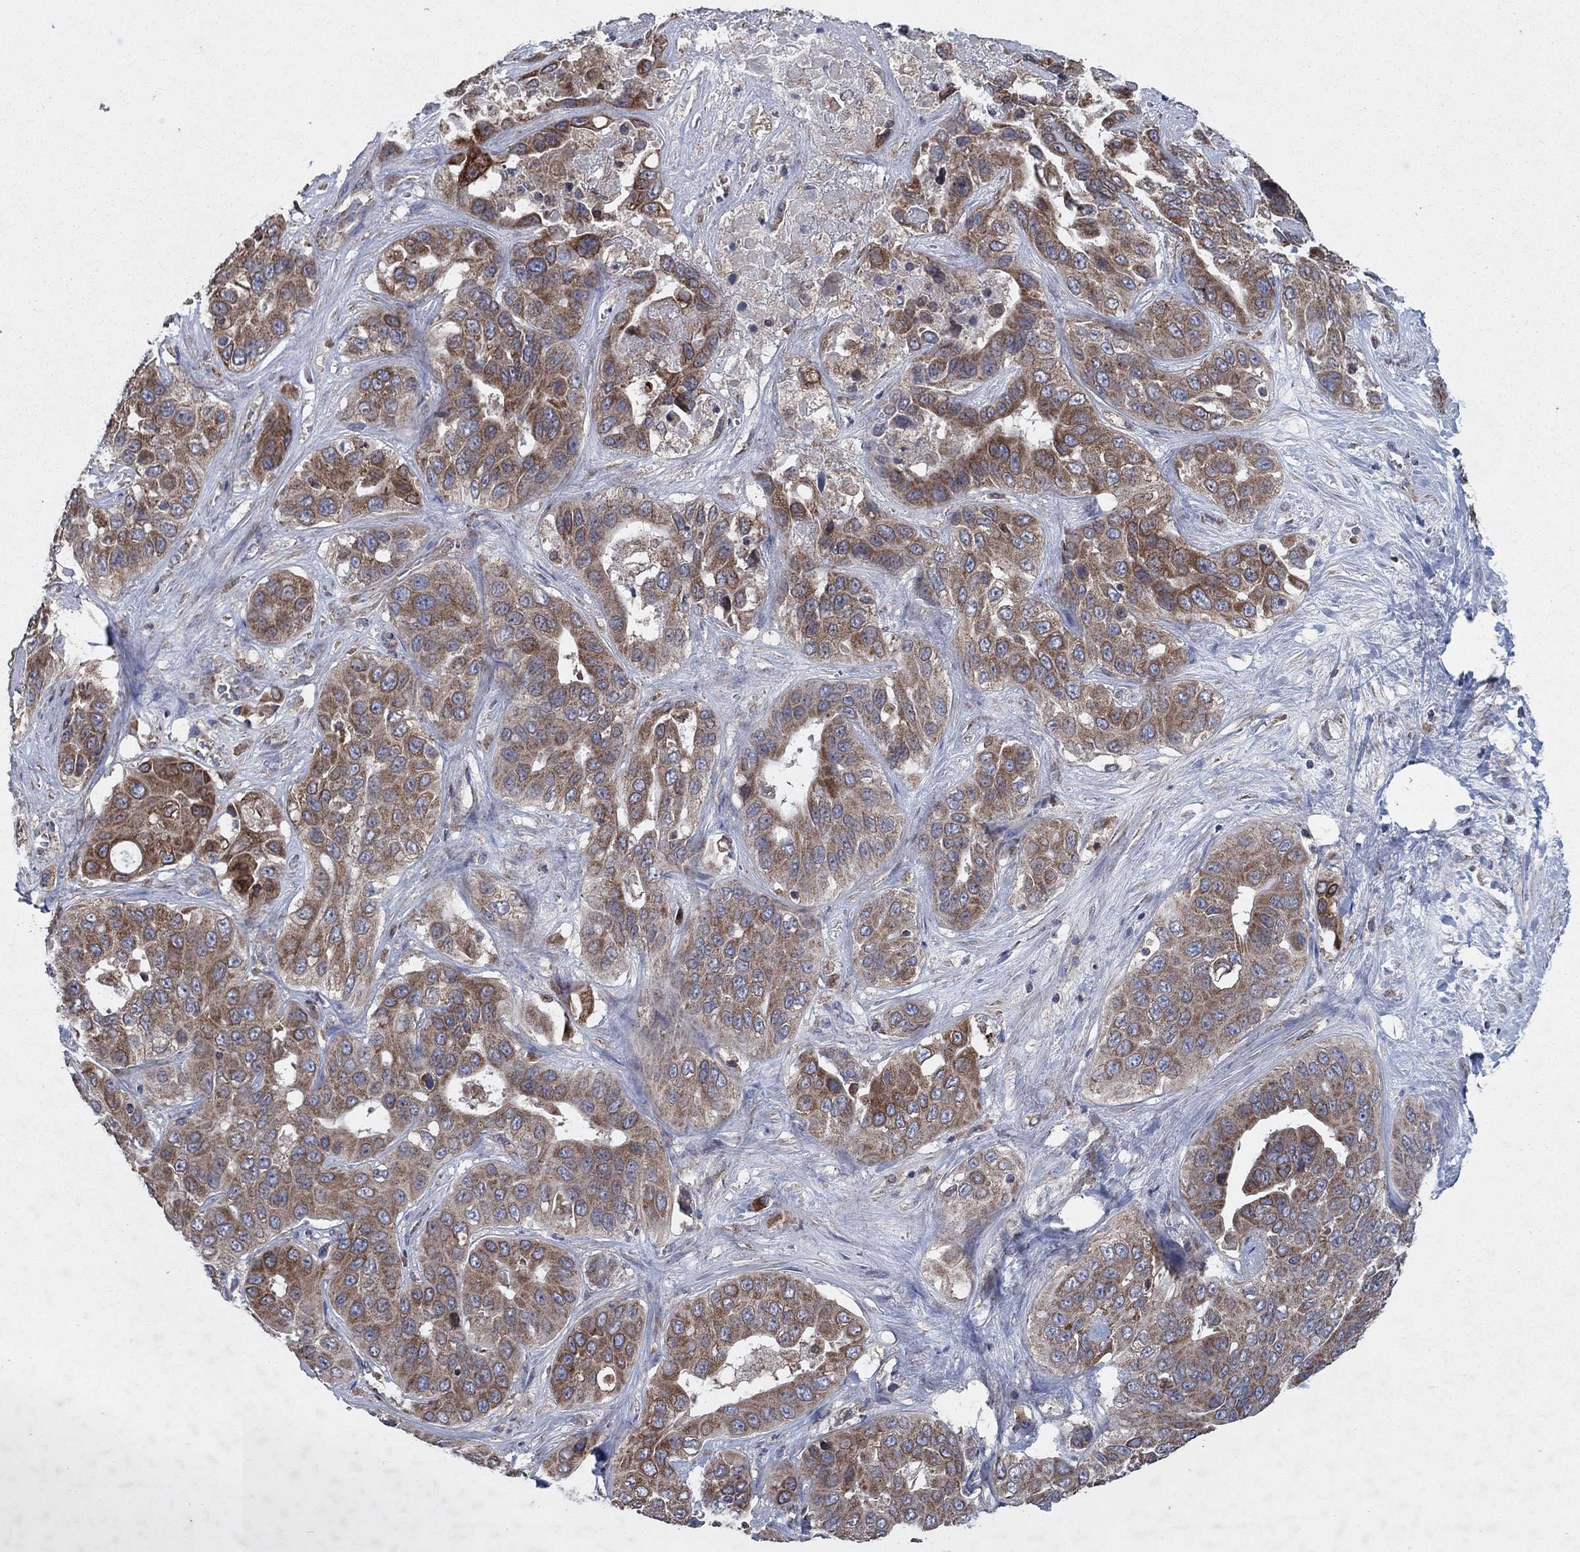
{"staining": {"intensity": "strong", "quantity": ">75%", "location": "cytoplasmic/membranous"}, "tissue": "liver cancer", "cell_type": "Tumor cells", "image_type": "cancer", "snomed": [{"axis": "morphology", "description": "Cholangiocarcinoma"}, {"axis": "topography", "description": "Liver"}], "caption": "This is an image of immunohistochemistry (IHC) staining of liver cancer, which shows strong expression in the cytoplasmic/membranous of tumor cells.", "gene": "NCEH1", "patient": {"sex": "female", "age": 52}}